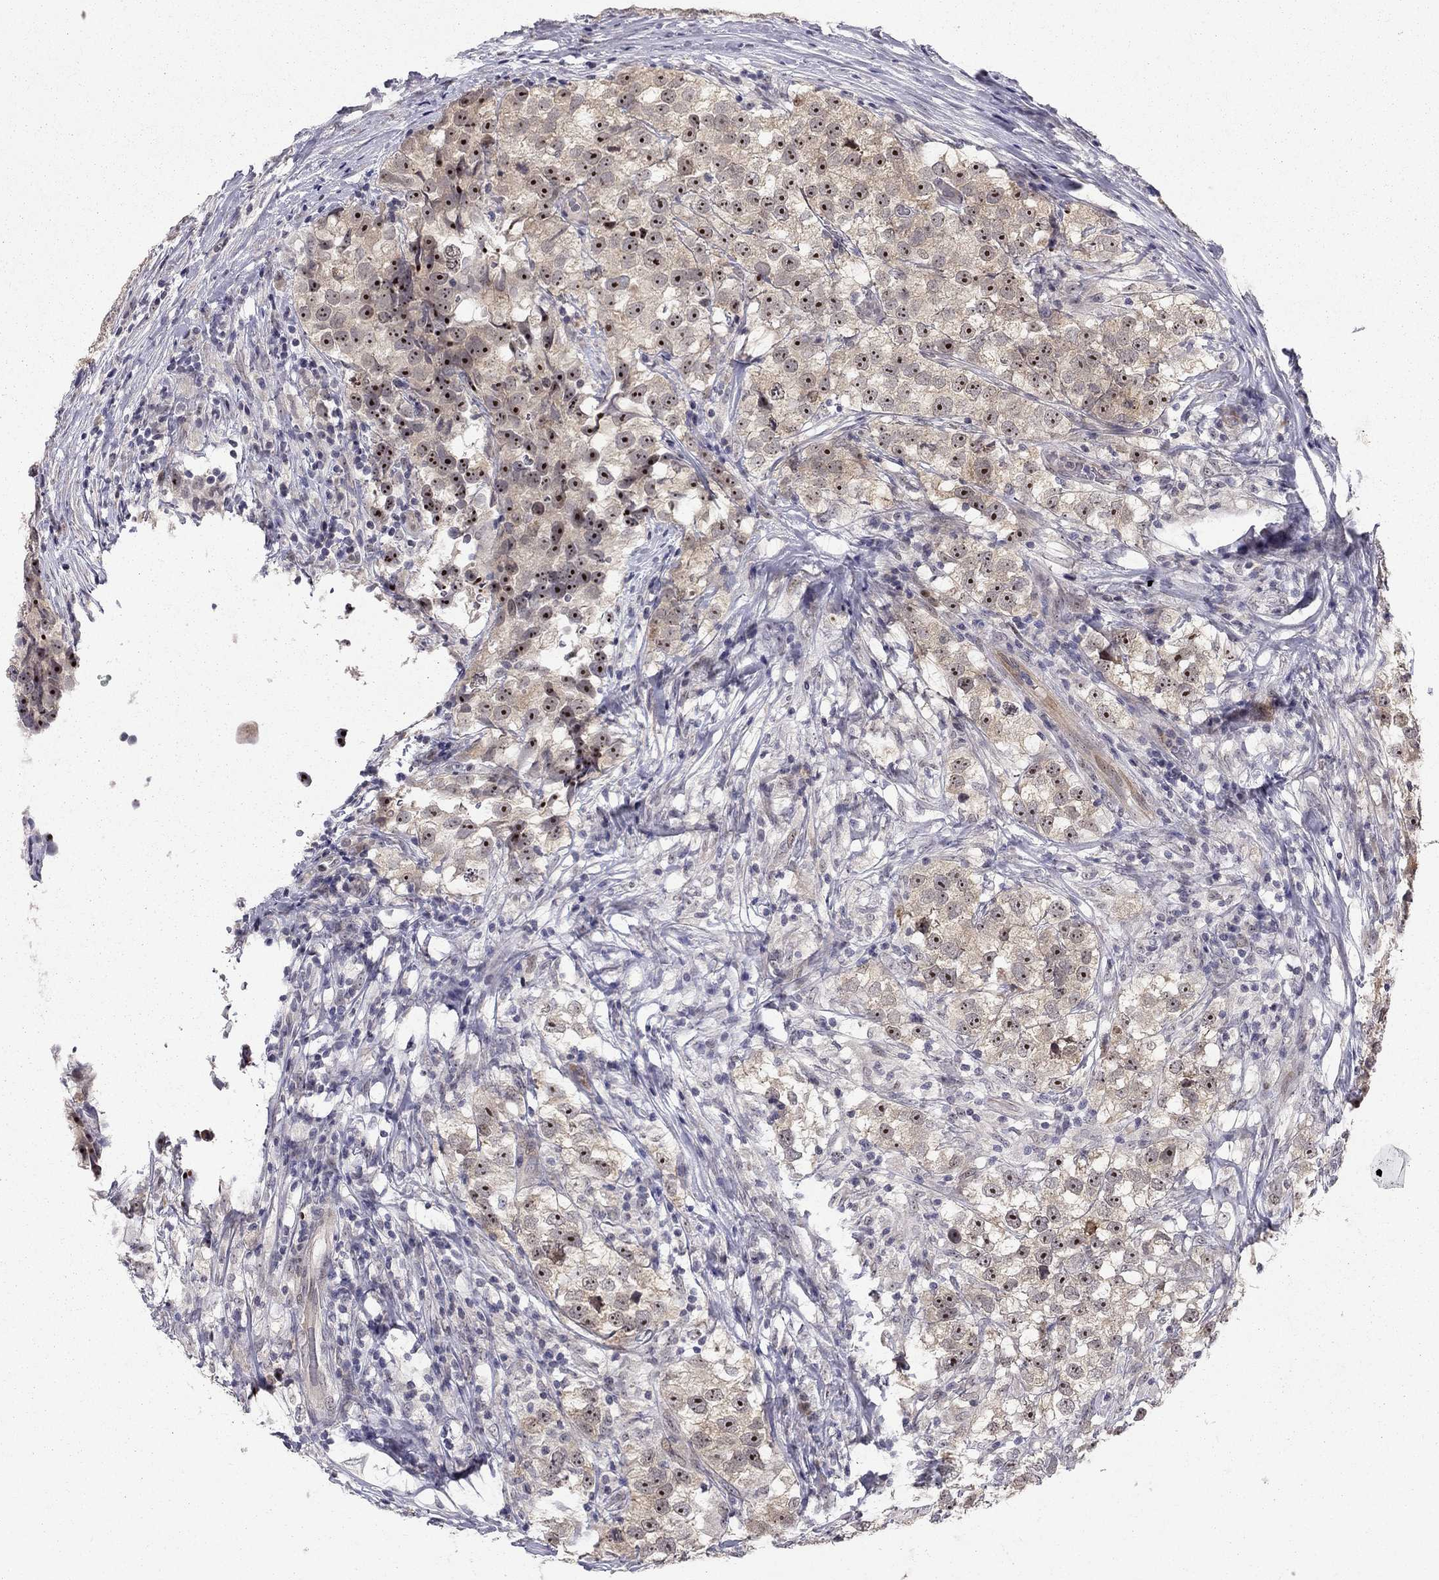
{"staining": {"intensity": "strong", "quantity": "25%-75%", "location": "nuclear"}, "tissue": "testis cancer", "cell_type": "Tumor cells", "image_type": "cancer", "snomed": [{"axis": "morphology", "description": "Seminoma, NOS"}, {"axis": "topography", "description": "Testis"}], "caption": "Immunohistochemical staining of human testis seminoma shows high levels of strong nuclear protein staining in approximately 25%-75% of tumor cells. (Stains: DAB in brown, nuclei in blue, Microscopy: brightfield microscopy at high magnification).", "gene": "STXBP6", "patient": {"sex": "male", "age": 46}}